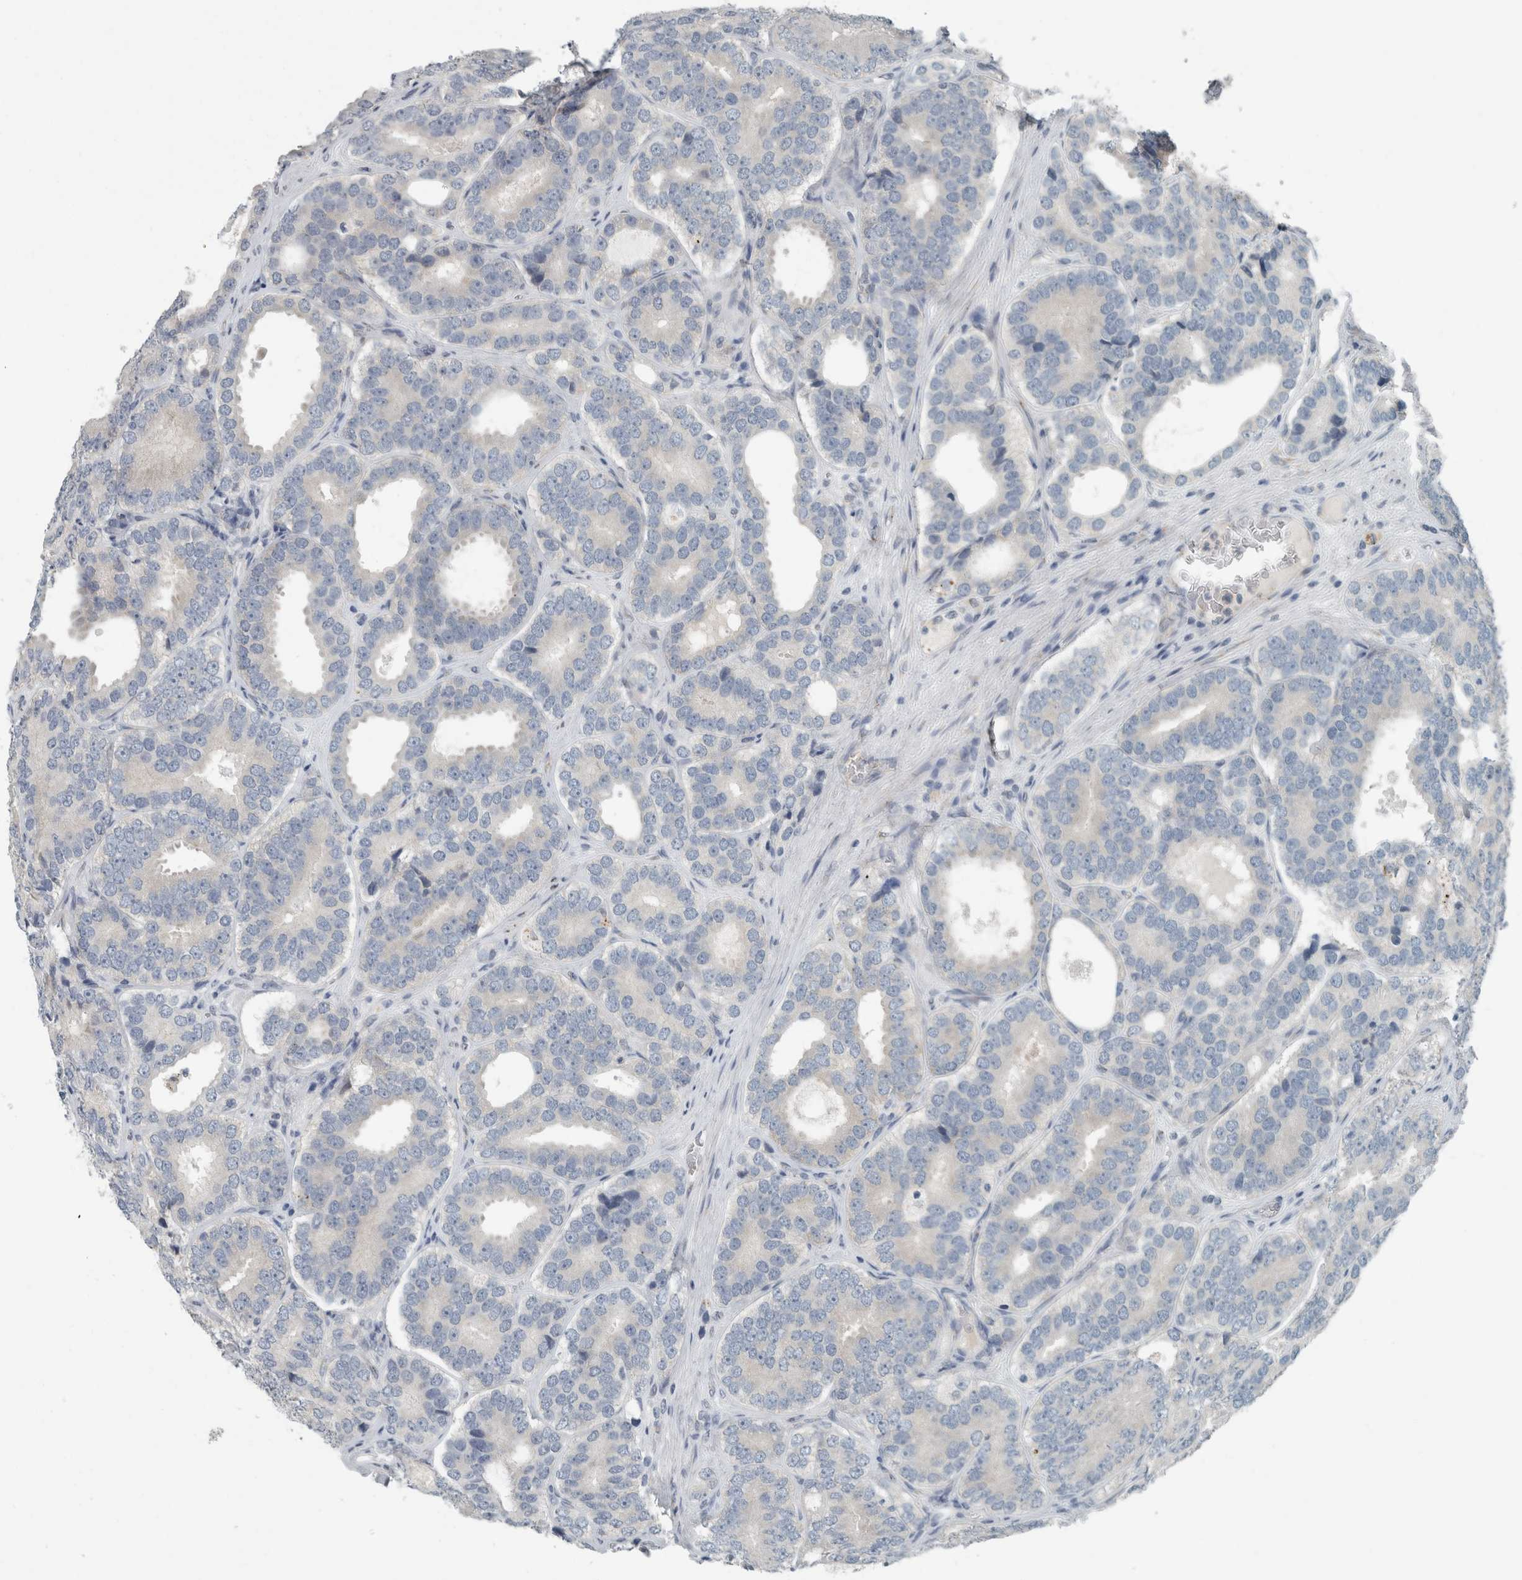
{"staining": {"intensity": "negative", "quantity": "none", "location": "none"}, "tissue": "prostate cancer", "cell_type": "Tumor cells", "image_type": "cancer", "snomed": [{"axis": "morphology", "description": "Adenocarcinoma, High grade"}, {"axis": "topography", "description": "Prostate"}], "caption": "High power microscopy image of an immunohistochemistry (IHC) micrograph of prostate cancer (high-grade adenocarcinoma), revealing no significant positivity in tumor cells.", "gene": "KIF1C", "patient": {"sex": "male", "age": 56}}